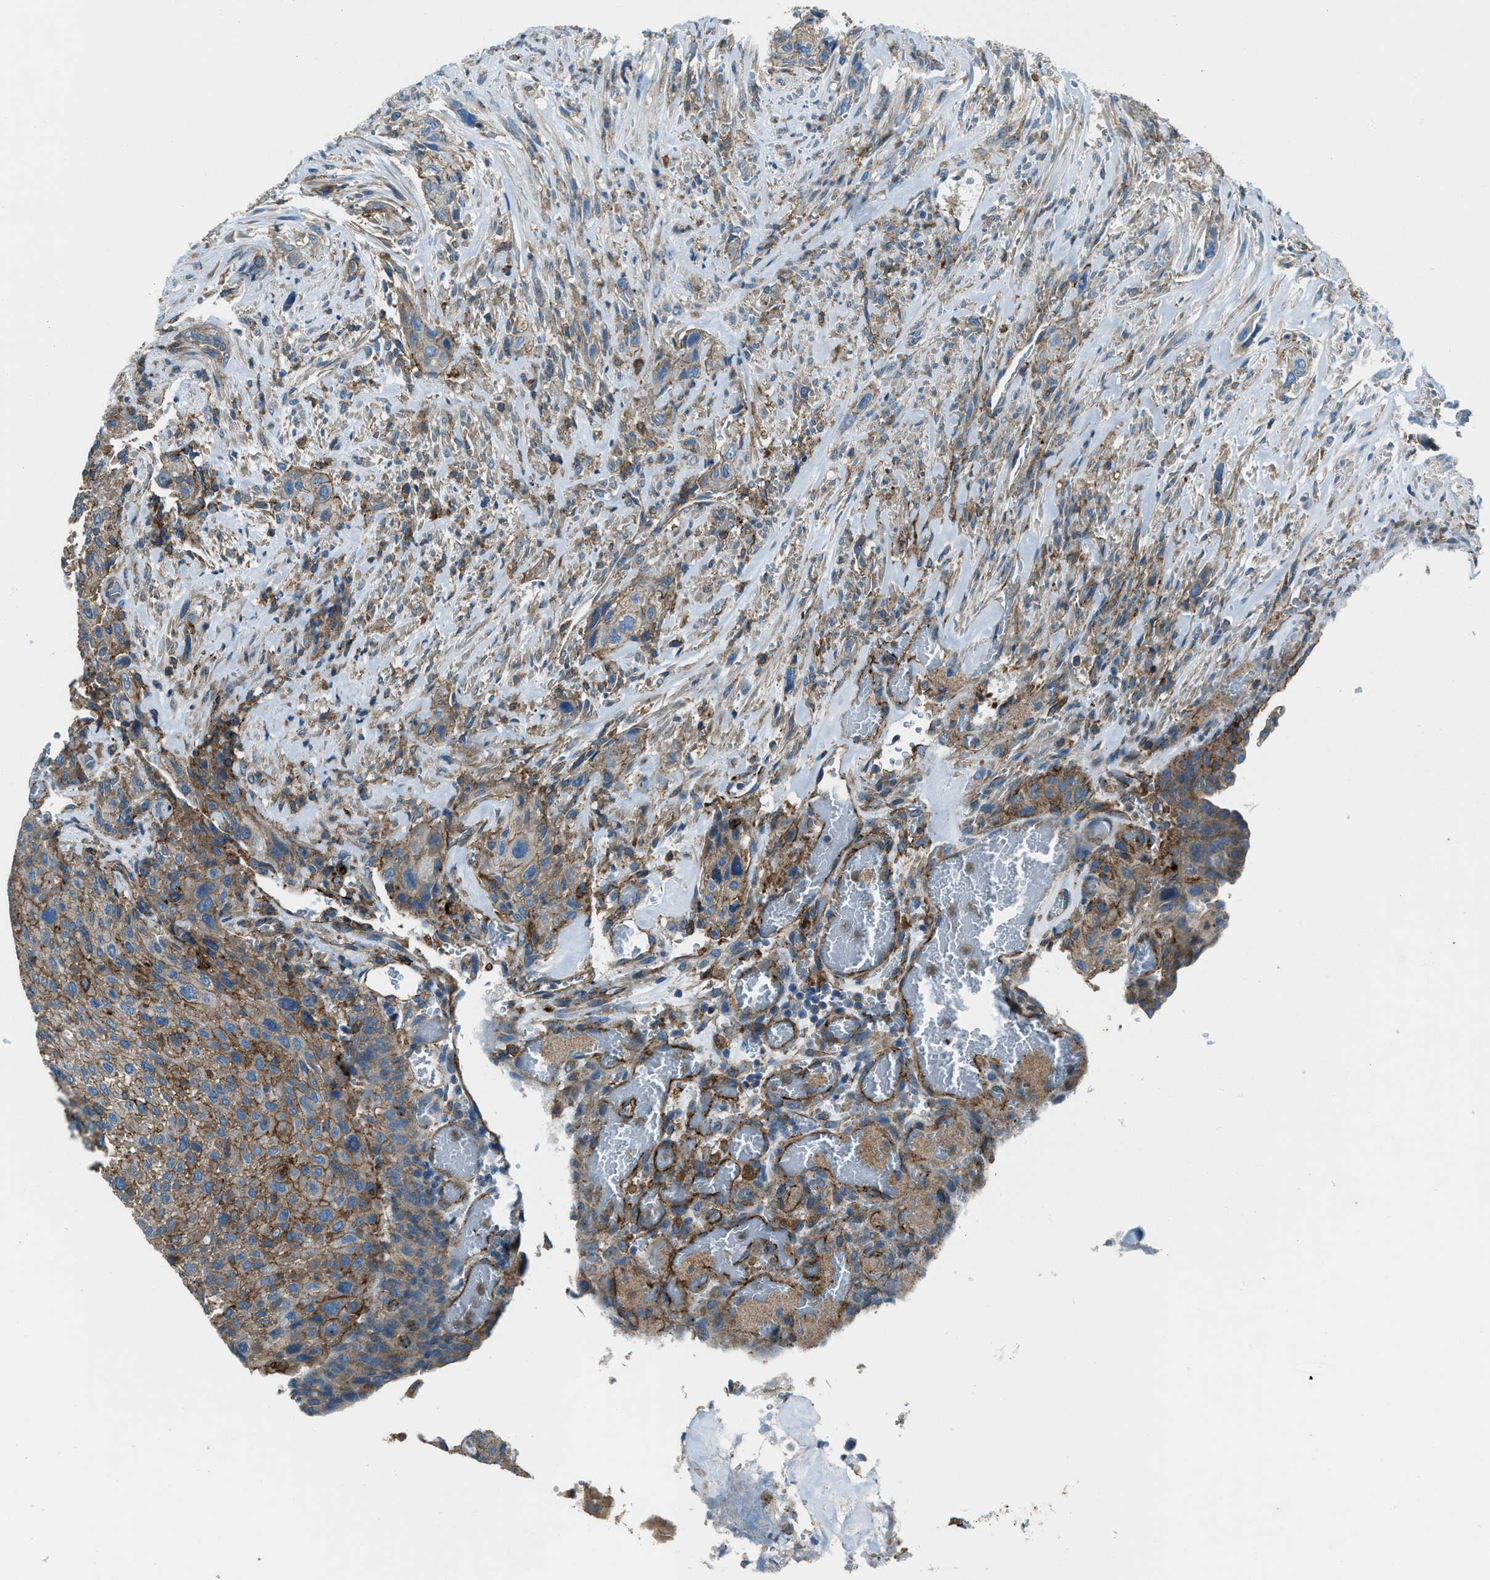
{"staining": {"intensity": "moderate", "quantity": "25%-75%", "location": "cytoplasmic/membranous"}, "tissue": "urothelial cancer", "cell_type": "Tumor cells", "image_type": "cancer", "snomed": [{"axis": "morphology", "description": "Urothelial carcinoma, Low grade"}, {"axis": "morphology", "description": "Urothelial carcinoma, High grade"}, {"axis": "topography", "description": "Urinary bladder"}], "caption": "Protein staining reveals moderate cytoplasmic/membranous expression in approximately 25%-75% of tumor cells in urothelial cancer.", "gene": "SVIL", "patient": {"sex": "male", "age": 35}}